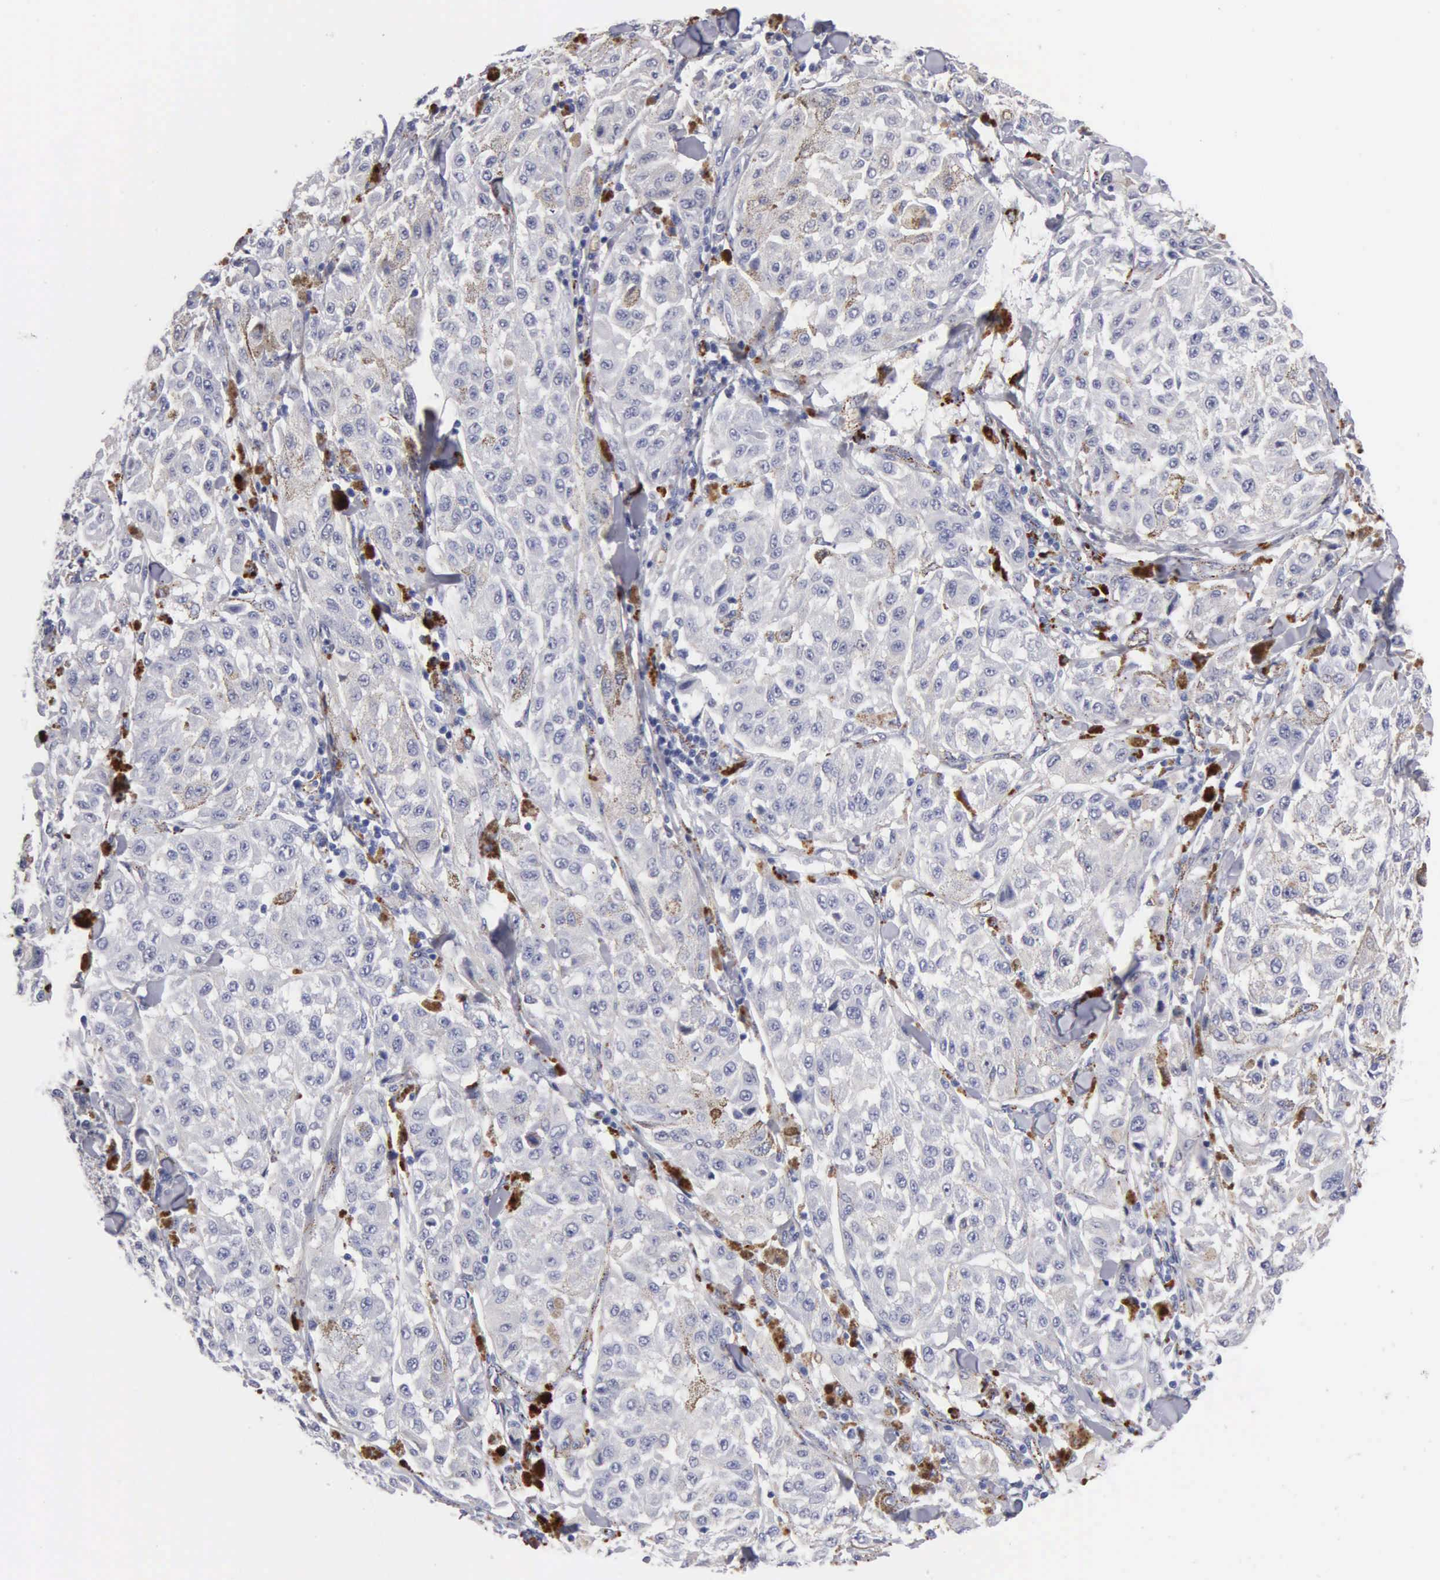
{"staining": {"intensity": "negative", "quantity": "none", "location": "none"}, "tissue": "melanoma", "cell_type": "Tumor cells", "image_type": "cancer", "snomed": [{"axis": "morphology", "description": "Malignant melanoma, NOS"}, {"axis": "topography", "description": "Skin"}], "caption": "A micrograph of melanoma stained for a protein reveals no brown staining in tumor cells.", "gene": "CTSL", "patient": {"sex": "female", "age": 64}}